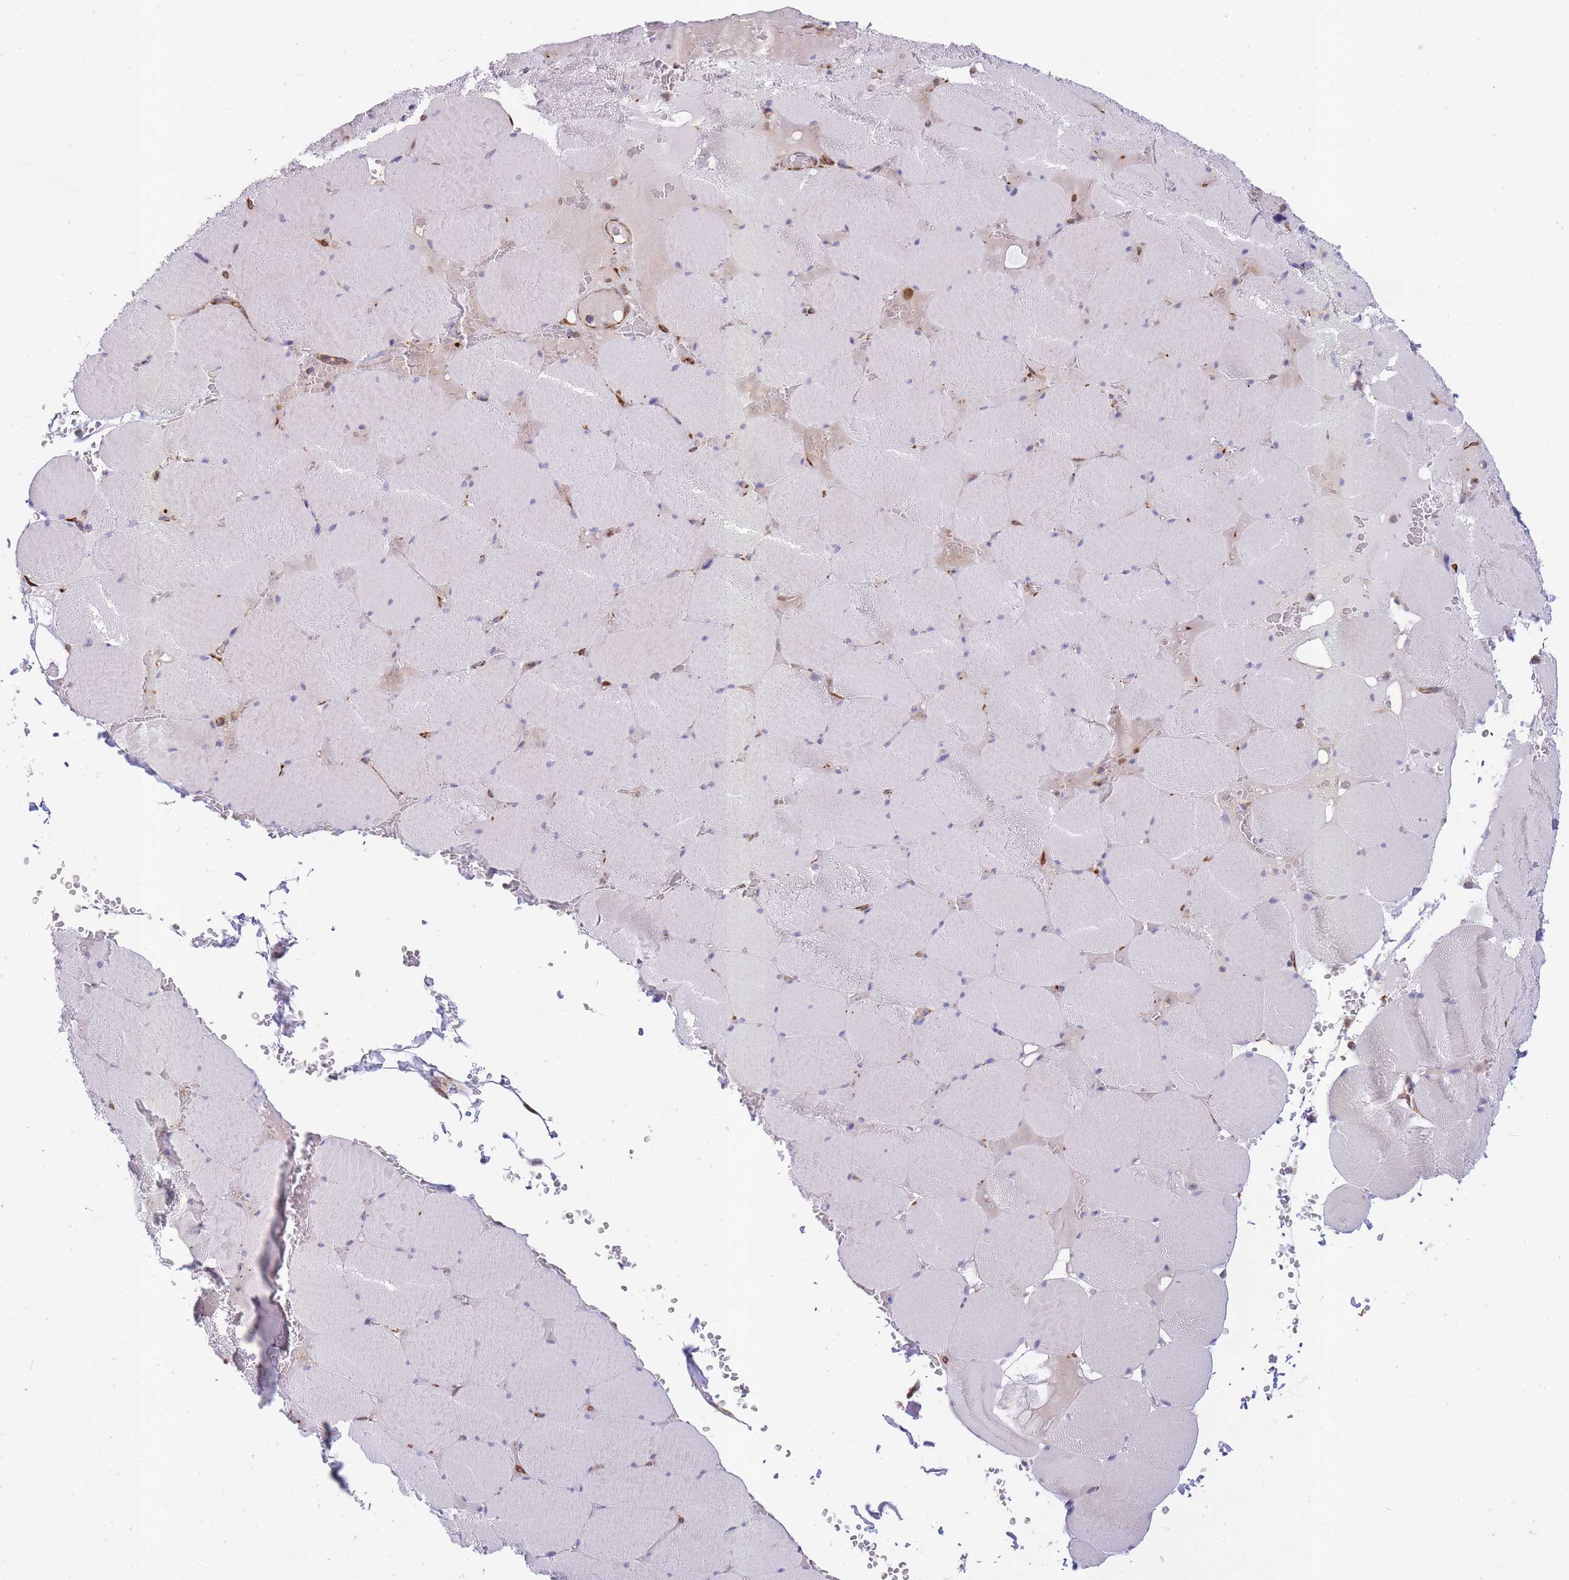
{"staining": {"intensity": "negative", "quantity": "none", "location": "none"}, "tissue": "skeletal muscle", "cell_type": "Myocytes", "image_type": "normal", "snomed": [{"axis": "morphology", "description": "Normal tissue, NOS"}, {"axis": "topography", "description": "Skeletal muscle"}, {"axis": "topography", "description": "Head-Neck"}], "caption": "IHC photomicrograph of unremarkable skeletal muscle: skeletal muscle stained with DAB (3,3'-diaminobenzidine) demonstrates no significant protein staining in myocytes.", "gene": "ECPAS", "patient": {"sex": "male", "age": 66}}